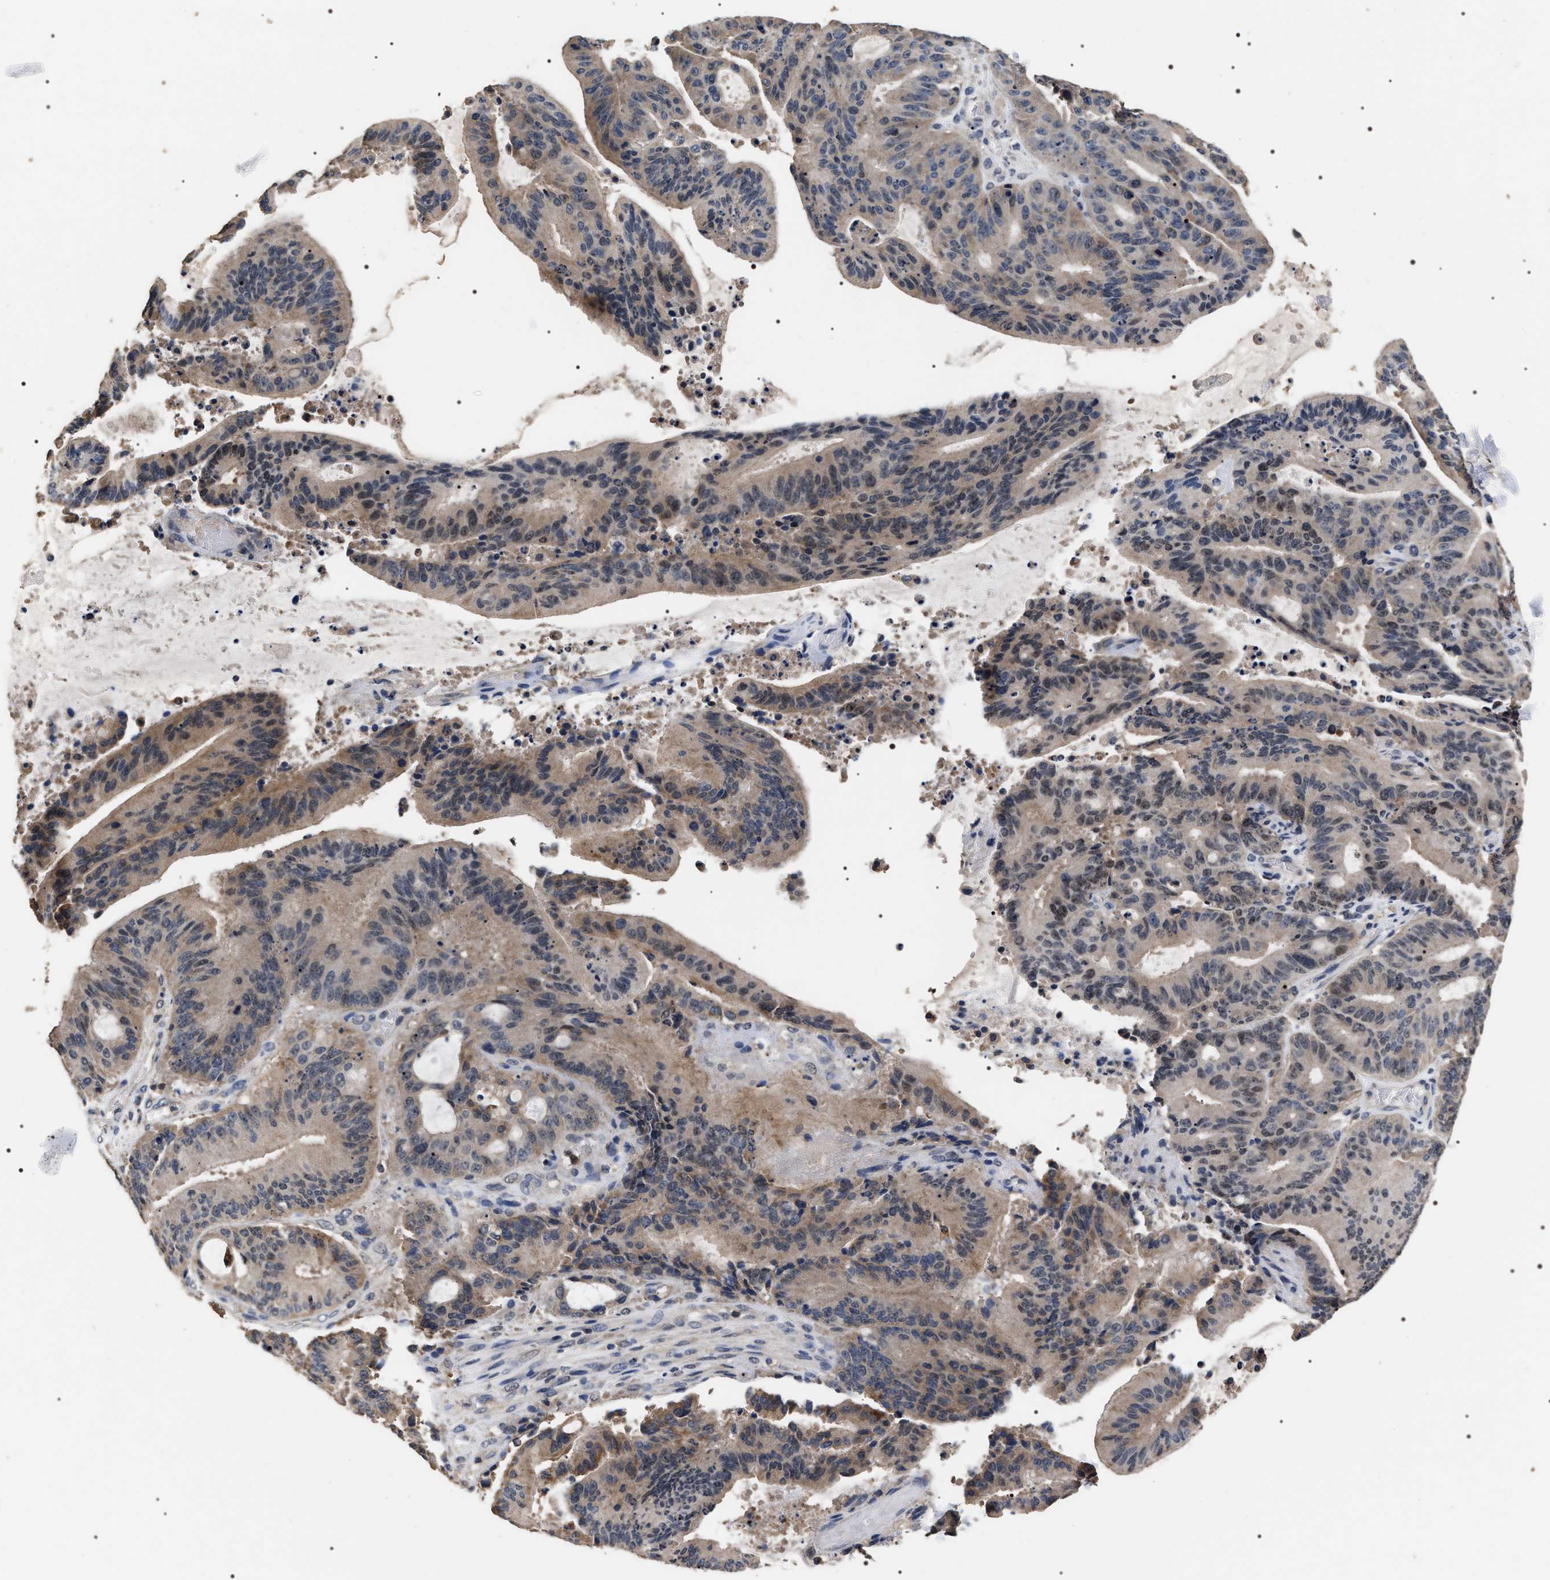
{"staining": {"intensity": "weak", "quantity": "25%-75%", "location": "cytoplasmic/membranous"}, "tissue": "liver cancer", "cell_type": "Tumor cells", "image_type": "cancer", "snomed": [{"axis": "morphology", "description": "Normal tissue, NOS"}, {"axis": "morphology", "description": "Cholangiocarcinoma"}, {"axis": "topography", "description": "Liver"}, {"axis": "topography", "description": "Peripheral nerve tissue"}], "caption": "Liver cholangiocarcinoma stained with a brown dye displays weak cytoplasmic/membranous positive positivity in approximately 25%-75% of tumor cells.", "gene": "UPF3A", "patient": {"sex": "female", "age": 73}}